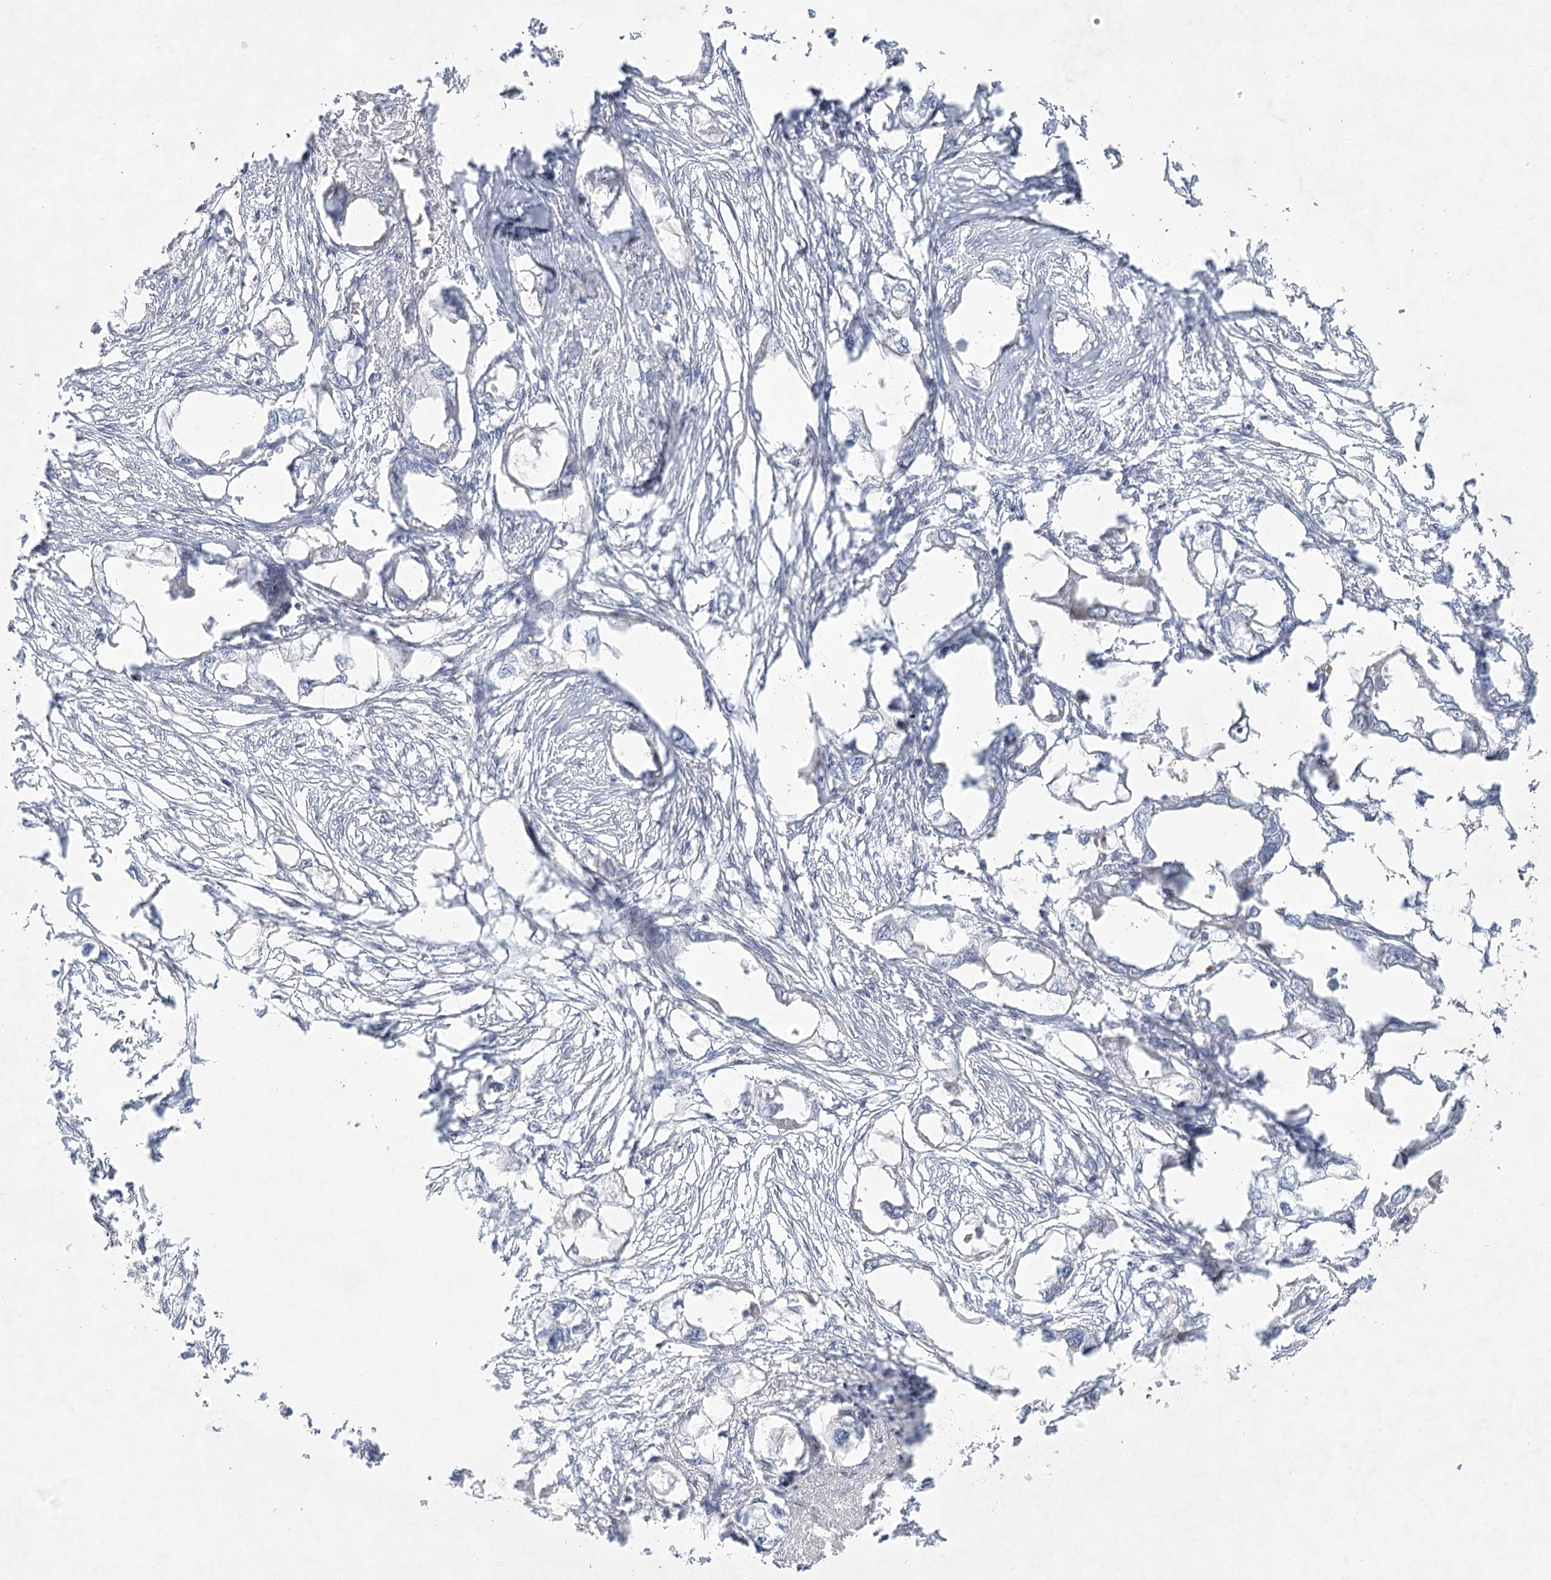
{"staining": {"intensity": "negative", "quantity": "none", "location": "none"}, "tissue": "endometrial cancer", "cell_type": "Tumor cells", "image_type": "cancer", "snomed": [{"axis": "morphology", "description": "Adenocarcinoma, NOS"}, {"axis": "morphology", "description": "Adenocarcinoma, metastatic, NOS"}, {"axis": "topography", "description": "Adipose tissue"}, {"axis": "topography", "description": "Endometrium"}], "caption": "There is no significant expression in tumor cells of metastatic adenocarcinoma (endometrial).", "gene": "AMTN", "patient": {"sex": "female", "age": 67}}